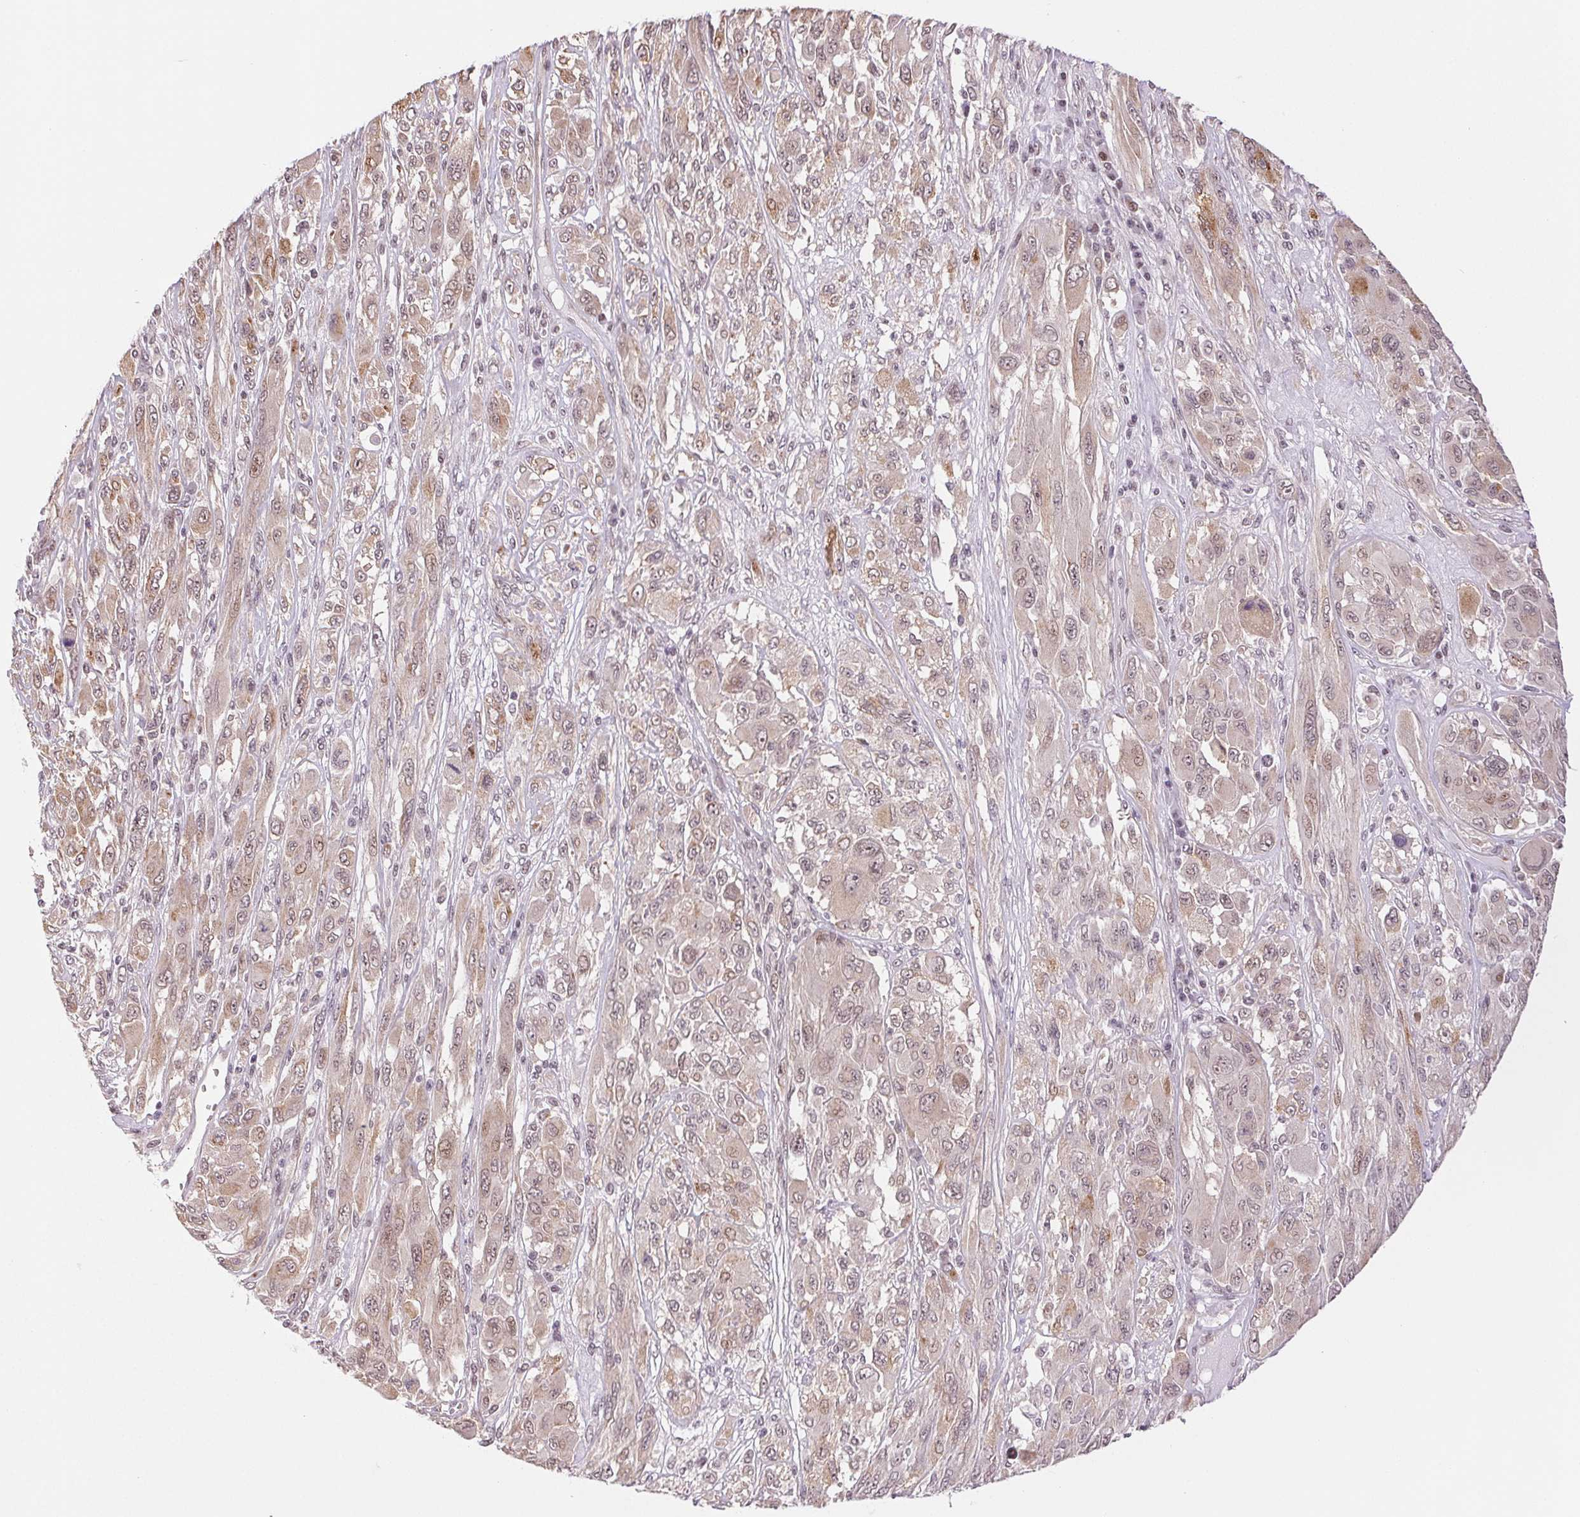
{"staining": {"intensity": "weak", "quantity": ">75%", "location": "cytoplasmic/membranous,nuclear"}, "tissue": "melanoma", "cell_type": "Tumor cells", "image_type": "cancer", "snomed": [{"axis": "morphology", "description": "Malignant melanoma, NOS"}, {"axis": "topography", "description": "Skin"}], "caption": "IHC staining of malignant melanoma, which displays low levels of weak cytoplasmic/membranous and nuclear staining in approximately >75% of tumor cells indicating weak cytoplasmic/membranous and nuclear protein staining. The staining was performed using DAB (3,3'-diaminobenzidine) (brown) for protein detection and nuclei were counterstained in hematoxylin (blue).", "gene": "GRHL3", "patient": {"sex": "female", "age": 91}}